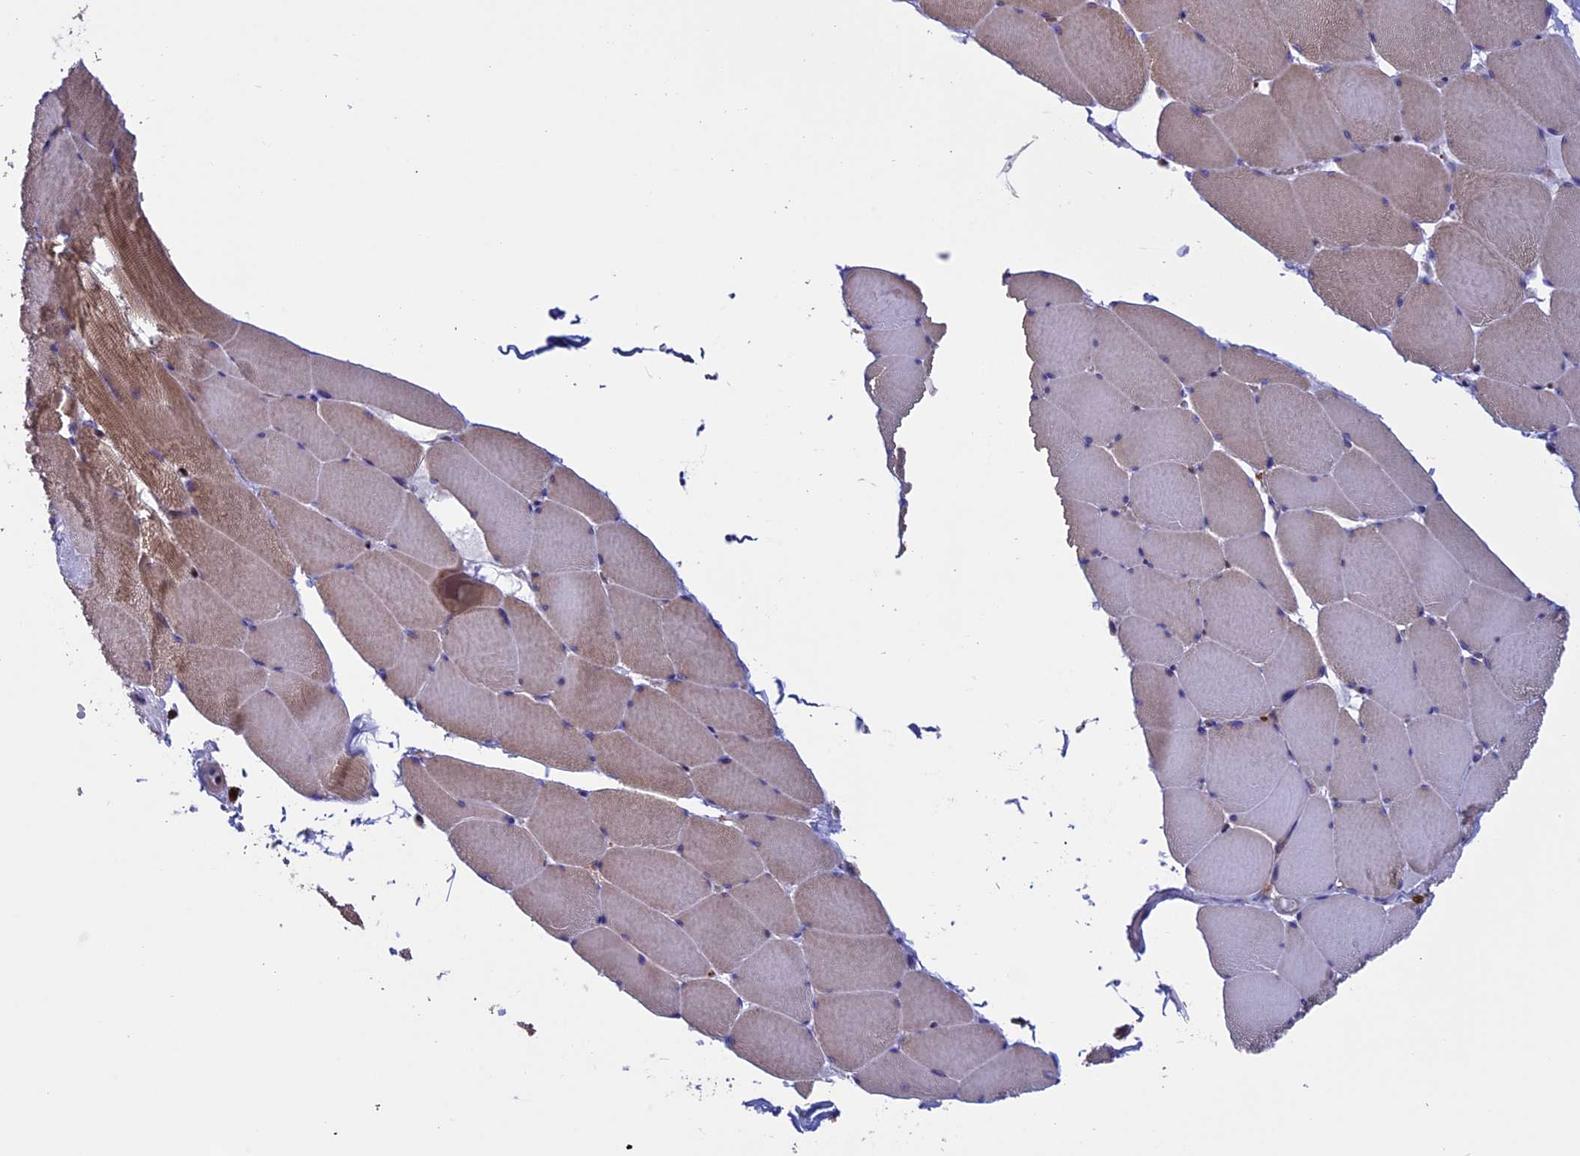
{"staining": {"intensity": "weak", "quantity": ">75%", "location": "cytoplasmic/membranous"}, "tissue": "skeletal muscle", "cell_type": "Myocytes", "image_type": "normal", "snomed": [{"axis": "morphology", "description": "Normal tissue, NOS"}, {"axis": "topography", "description": "Skeletal muscle"}], "caption": "This histopathology image displays IHC staining of normal skeletal muscle, with low weak cytoplasmic/membranous expression in about >75% of myocytes.", "gene": "ARHGAP18", "patient": {"sex": "male", "age": 62}}